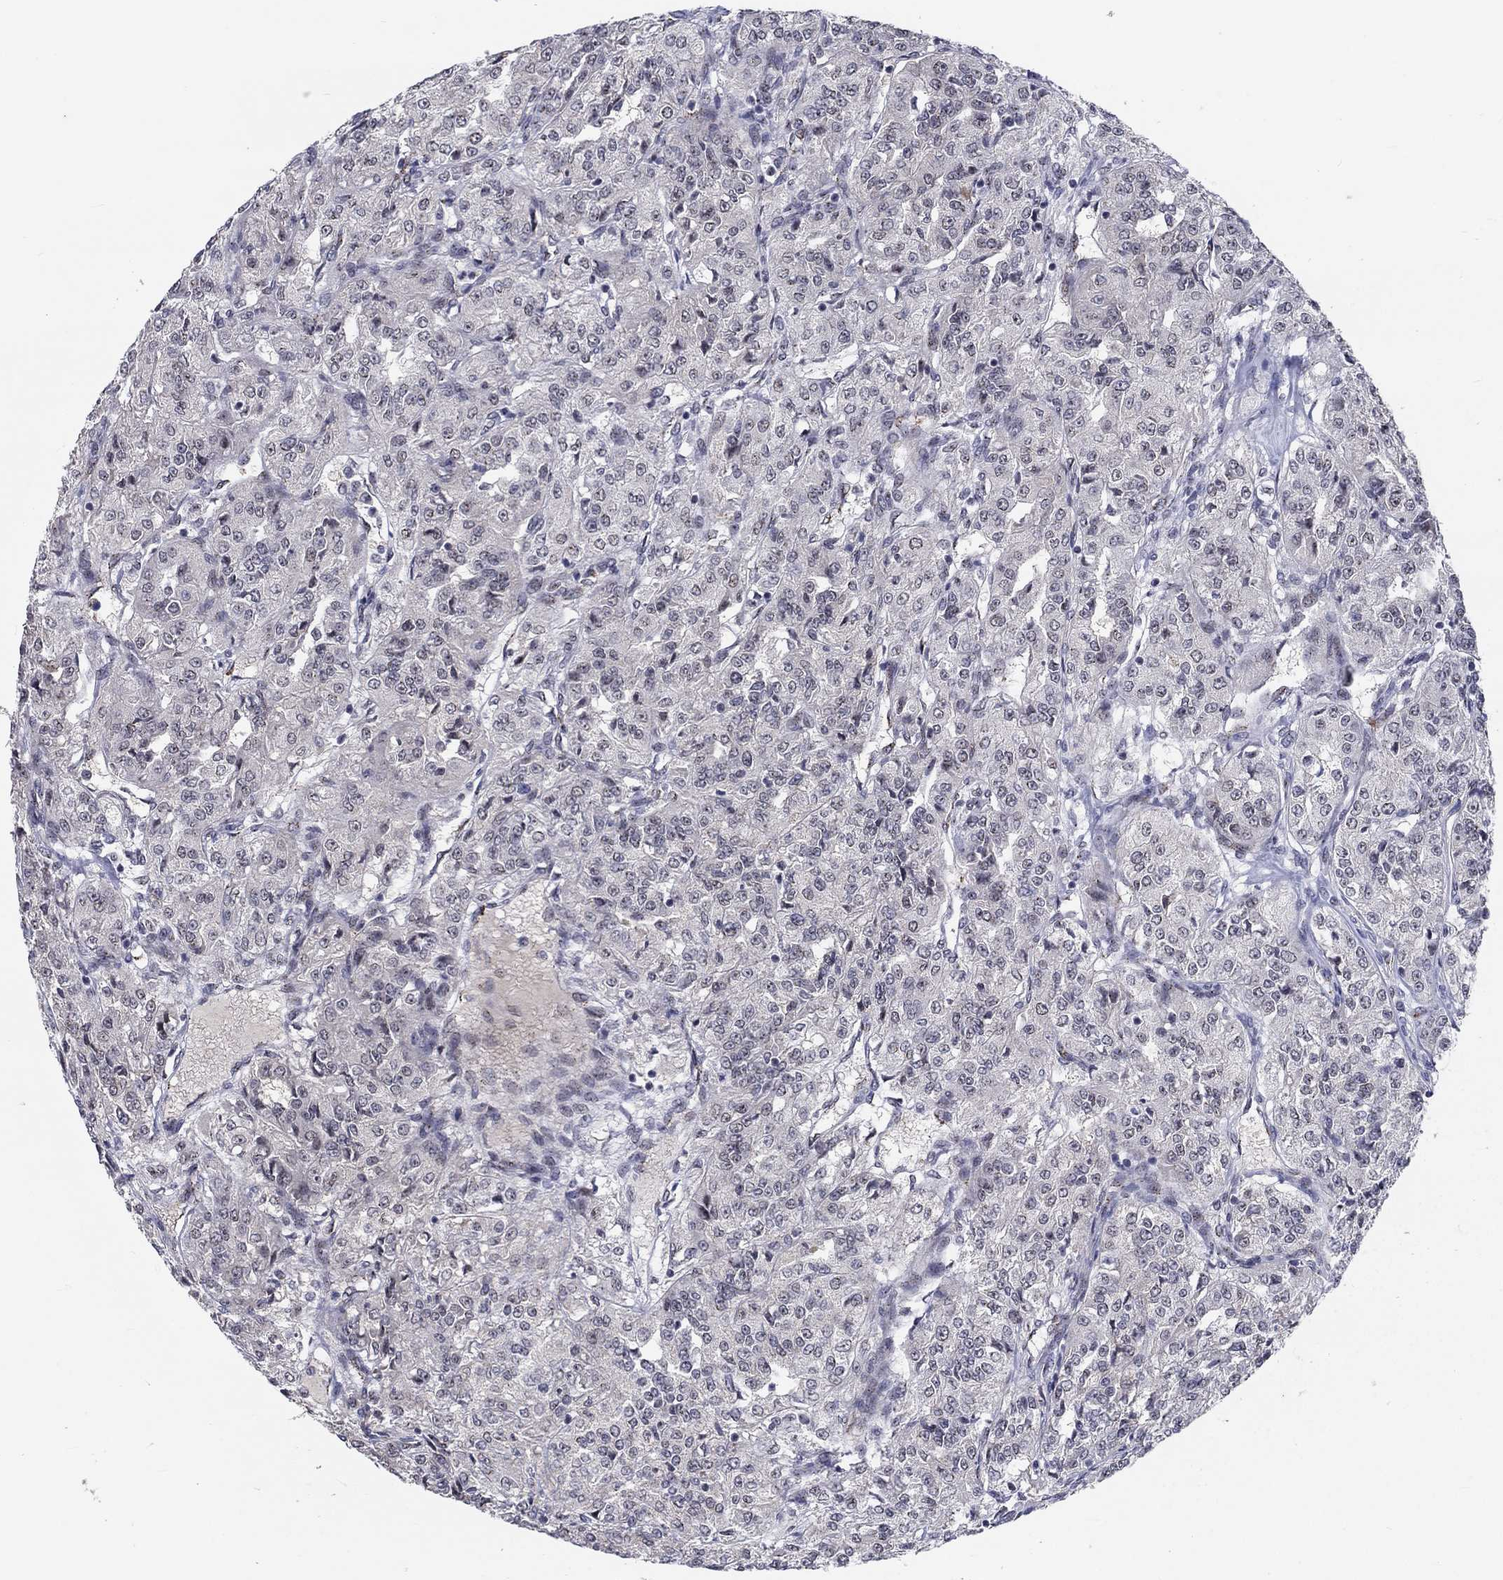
{"staining": {"intensity": "negative", "quantity": "none", "location": "none"}, "tissue": "renal cancer", "cell_type": "Tumor cells", "image_type": "cancer", "snomed": [{"axis": "morphology", "description": "Adenocarcinoma, NOS"}, {"axis": "topography", "description": "Kidney"}], "caption": "Immunohistochemistry histopathology image of renal cancer (adenocarcinoma) stained for a protein (brown), which reveals no staining in tumor cells.", "gene": "ZBED1", "patient": {"sex": "female", "age": 63}}